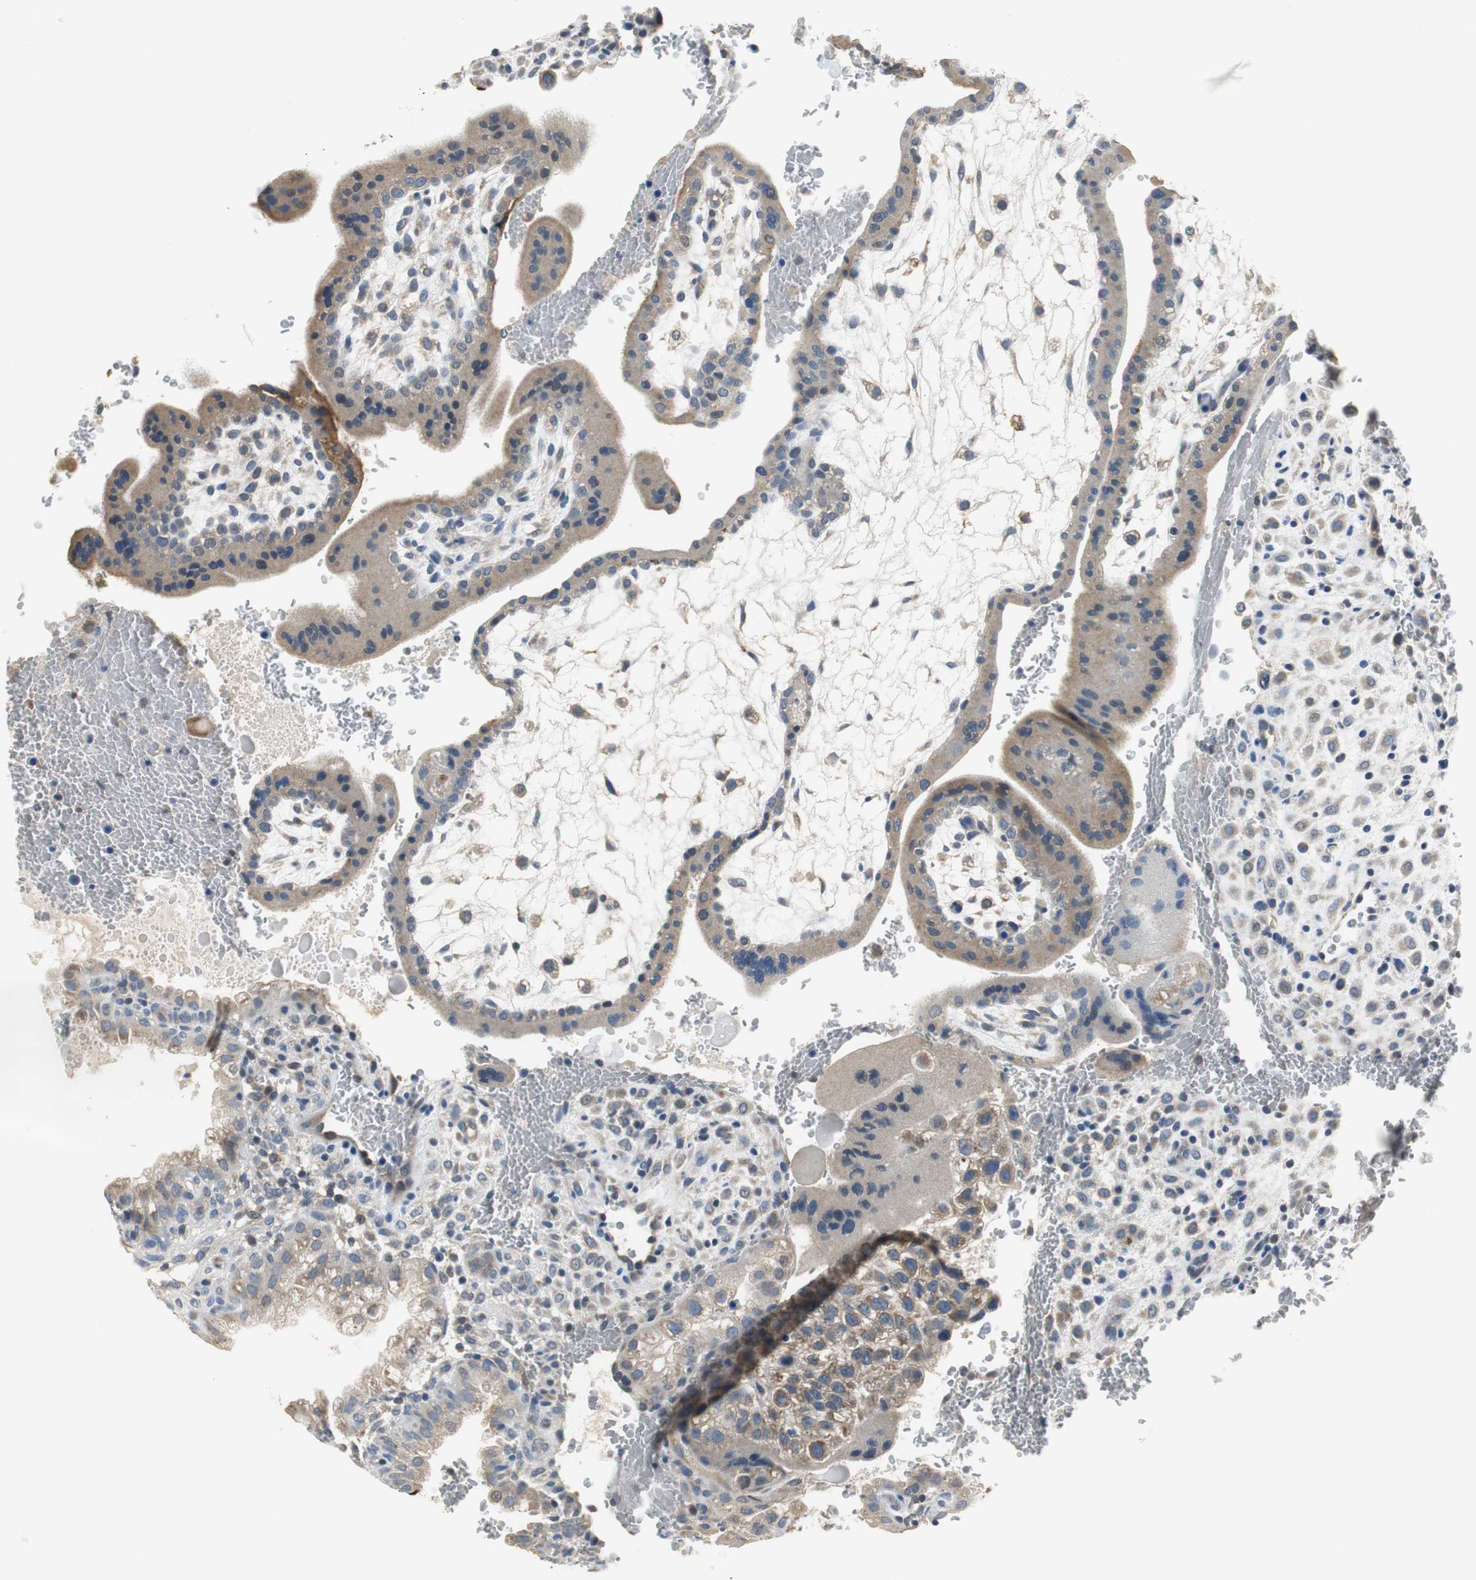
{"staining": {"intensity": "weak", "quantity": ">75%", "location": "cytoplasmic/membranous"}, "tissue": "placenta", "cell_type": "Decidual cells", "image_type": "normal", "snomed": [{"axis": "morphology", "description": "Normal tissue, NOS"}, {"axis": "topography", "description": "Placenta"}], "caption": "Protein expression analysis of normal placenta displays weak cytoplasmic/membranous positivity in about >75% of decidual cells. (DAB (3,3'-diaminobenzidine) IHC, brown staining for protein, blue staining for nuclei).", "gene": "MTIF2", "patient": {"sex": "female", "age": 35}}